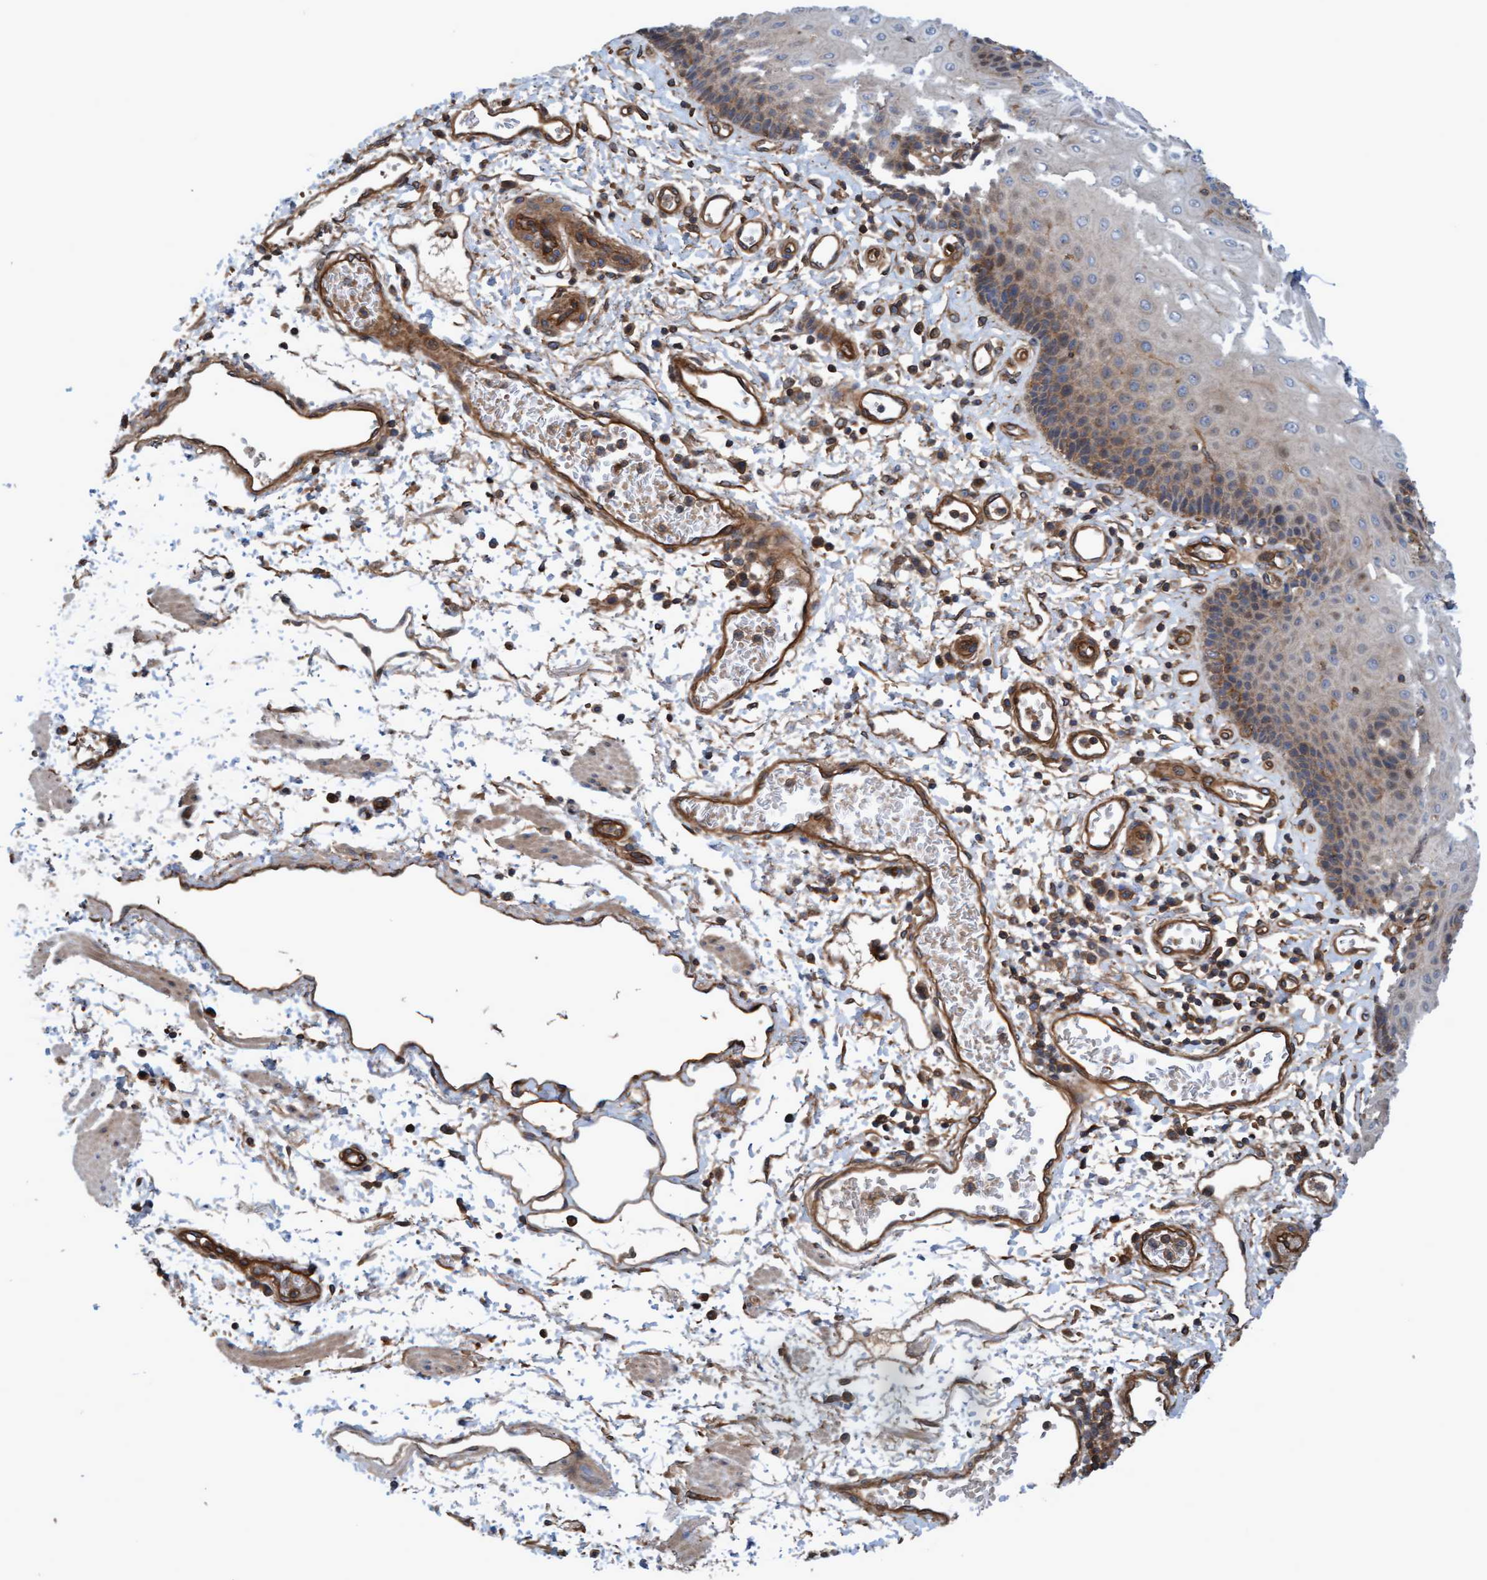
{"staining": {"intensity": "moderate", "quantity": ">75%", "location": "cytoplasmic/membranous,nuclear"}, "tissue": "esophagus", "cell_type": "Squamous epithelial cells", "image_type": "normal", "snomed": [{"axis": "morphology", "description": "Normal tissue, NOS"}, {"axis": "topography", "description": "Esophagus"}], "caption": "DAB (3,3'-diaminobenzidine) immunohistochemical staining of normal human esophagus displays moderate cytoplasmic/membranous,nuclear protein staining in about >75% of squamous epithelial cells.", "gene": "ERAL1", "patient": {"sex": "male", "age": 54}}